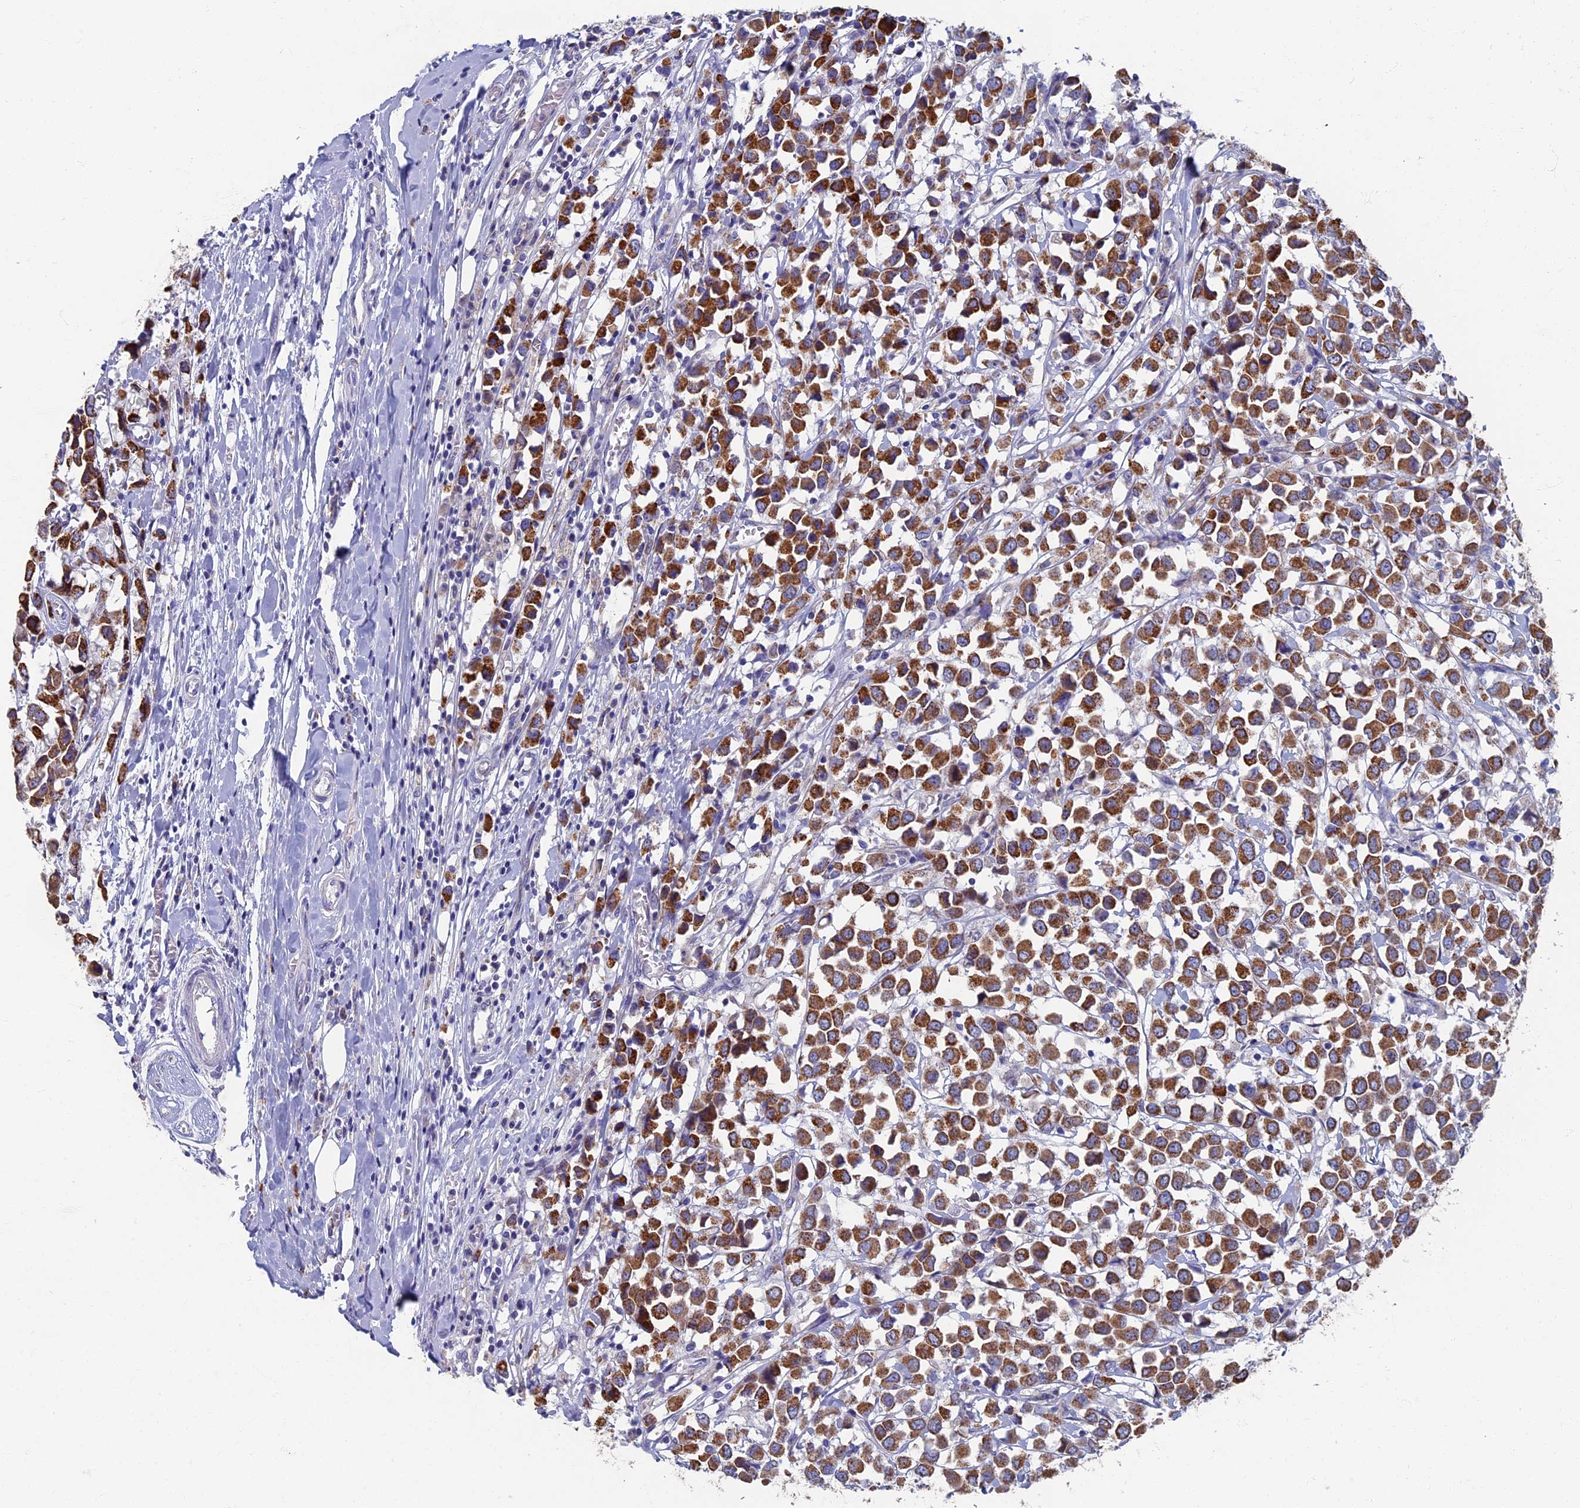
{"staining": {"intensity": "strong", "quantity": ">75%", "location": "cytoplasmic/membranous"}, "tissue": "breast cancer", "cell_type": "Tumor cells", "image_type": "cancer", "snomed": [{"axis": "morphology", "description": "Duct carcinoma"}, {"axis": "topography", "description": "Breast"}], "caption": "Invasive ductal carcinoma (breast) tissue exhibits strong cytoplasmic/membranous staining in about >75% of tumor cells", "gene": "OAT", "patient": {"sex": "female", "age": 61}}